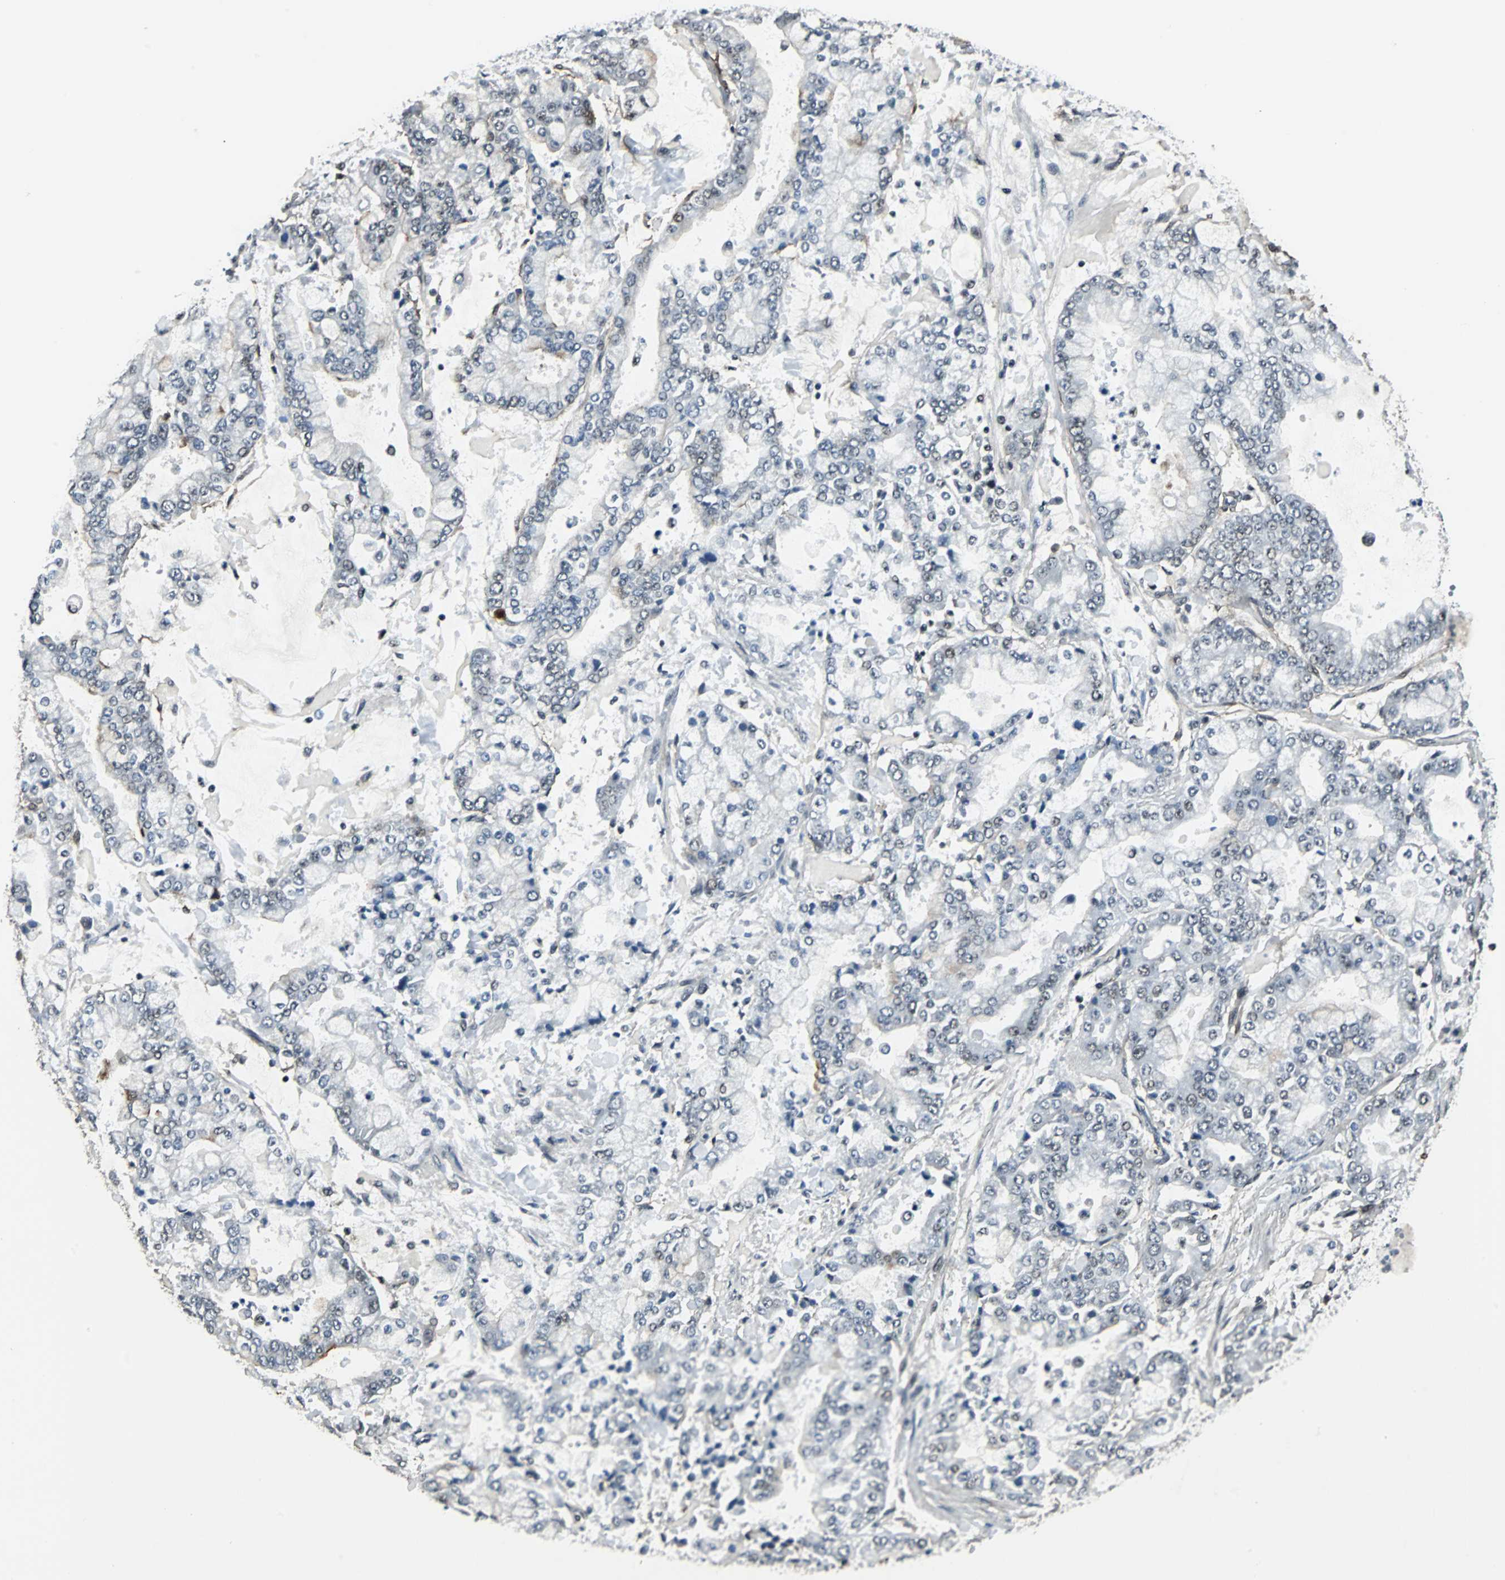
{"staining": {"intensity": "negative", "quantity": "none", "location": "none"}, "tissue": "stomach cancer", "cell_type": "Tumor cells", "image_type": "cancer", "snomed": [{"axis": "morphology", "description": "Adenocarcinoma, NOS"}, {"axis": "topography", "description": "Stomach"}], "caption": "Tumor cells are negative for brown protein staining in stomach cancer (adenocarcinoma). The staining is performed using DAB brown chromogen with nuclei counter-stained in using hematoxylin.", "gene": "MKX", "patient": {"sex": "male", "age": 76}}